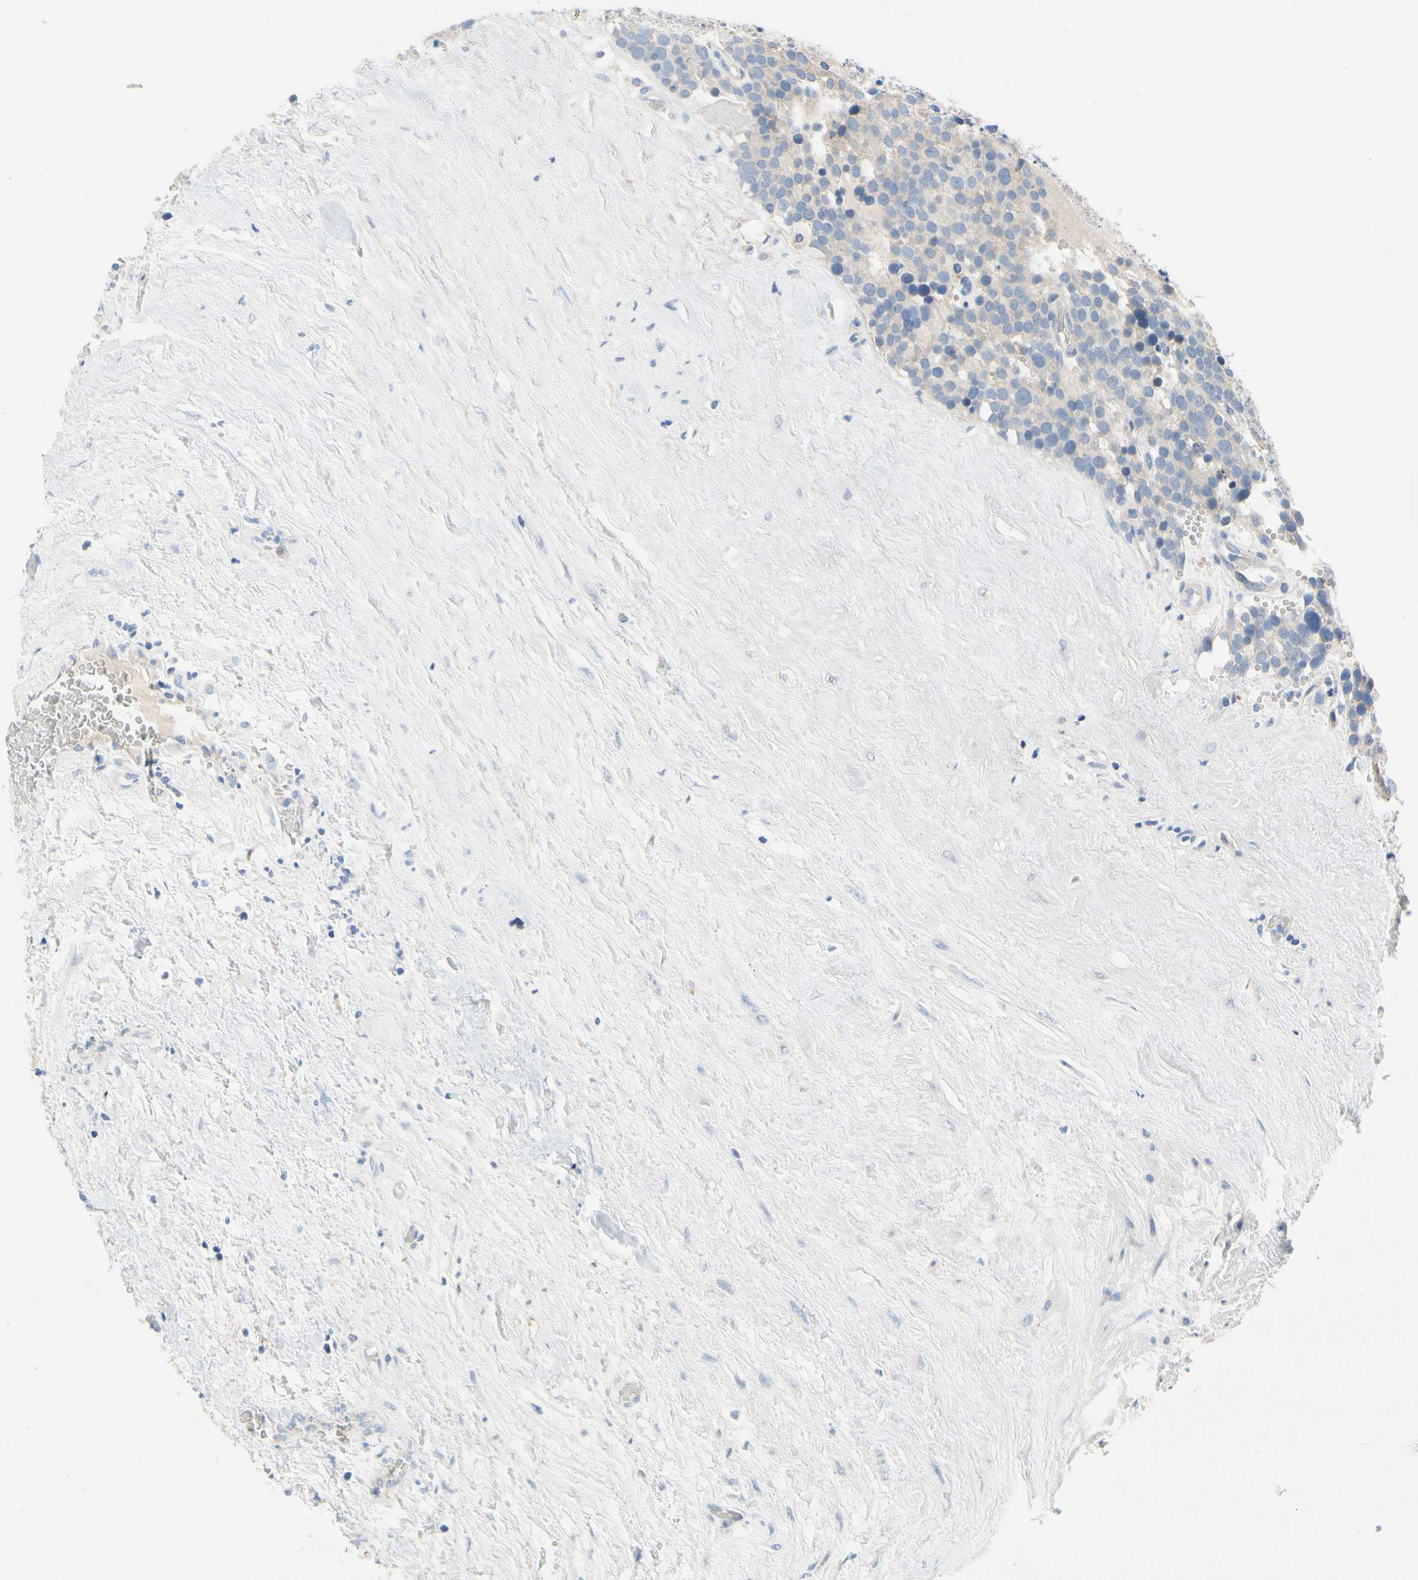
{"staining": {"intensity": "weak", "quantity": "25%-75%", "location": "cytoplasmic/membranous"}, "tissue": "testis cancer", "cell_type": "Tumor cells", "image_type": "cancer", "snomed": [{"axis": "morphology", "description": "Seminoma, NOS"}, {"axis": "topography", "description": "Testis"}], "caption": "Testis seminoma was stained to show a protein in brown. There is low levels of weak cytoplasmic/membranous positivity in about 25%-75% of tumor cells.", "gene": "CA14", "patient": {"sex": "male", "age": 71}}